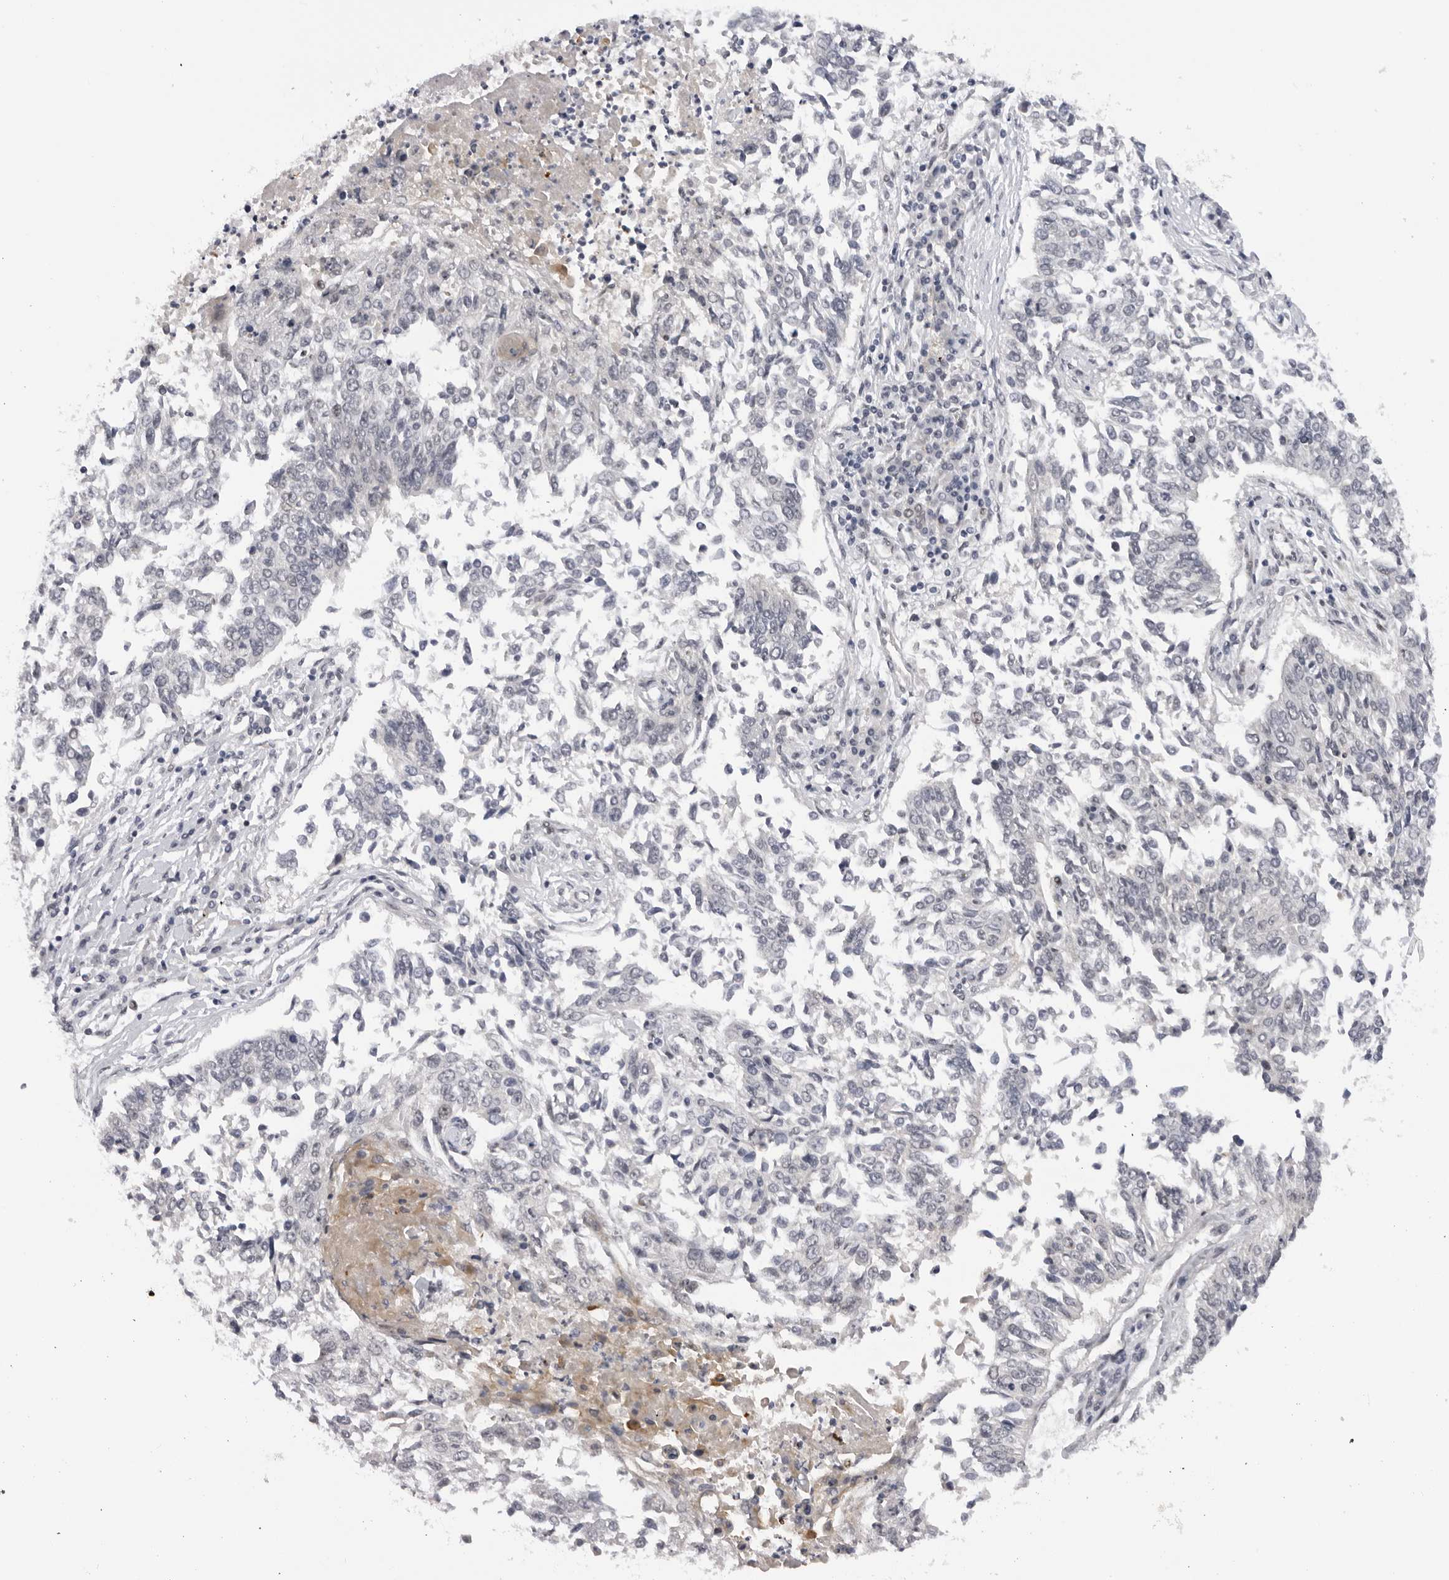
{"staining": {"intensity": "negative", "quantity": "none", "location": "none"}, "tissue": "lung cancer", "cell_type": "Tumor cells", "image_type": "cancer", "snomed": [{"axis": "morphology", "description": "Normal tissue, NOS"}, {"axis": "morphology", "description": "Squamous cell carcinoma, NOS"}, {"axis": "topography", "description": "Cartilage tissue"}, {"axis": "topography", "description": "Bronchus"}, {"axis": "topography", "description": "Lung"}, {"axis": "topography", "description": "Peripheral nerve tissue"}], "caption": "Immunohistochemical staining of lung cancer (squamous cell carcinoma) shows no significant expression in tumor cells.", "gene": "ALPK2", "patient": {"sex": "female", "age": 49}}